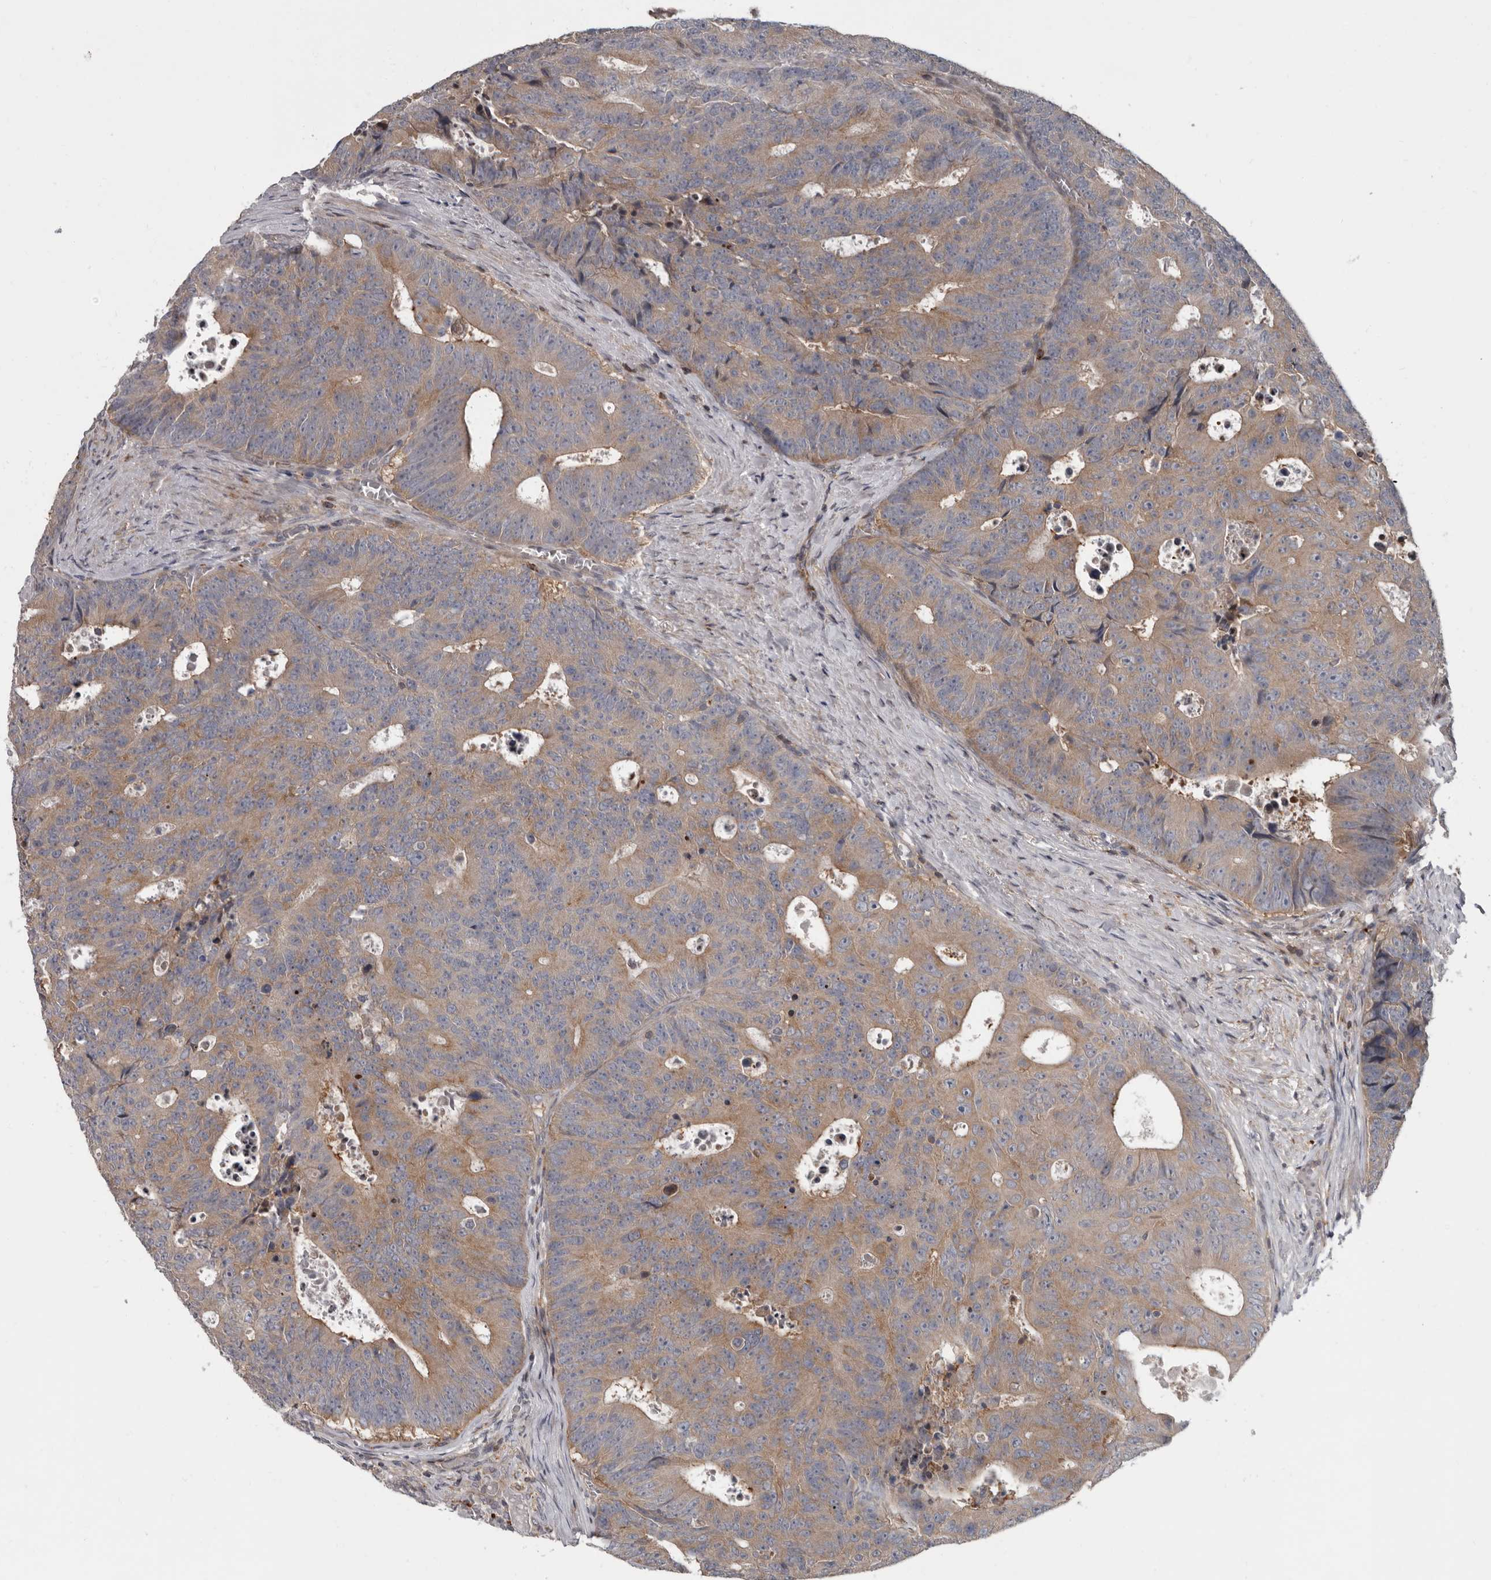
{"staining": {"intensity": "weak", "quantity": ">75%", "location": "cytoplasmic/membranous"}, "tissue": "colorectal cancer", "cell_type": "Tumor cells", "image_type": "cancer", "snomed": [{"axis": "morphology", "description": "Adenocarcinoma, NOS"}, {"axis": "topography", "description": "Colon"}], "caption": "A low amount of weak cytoplasmic/membranous expression is identified in about >75% of tumor cells in colorectal cancer tissue.", "gene": "FGFR4", "patient": {"sex": "male", "age": 87}}